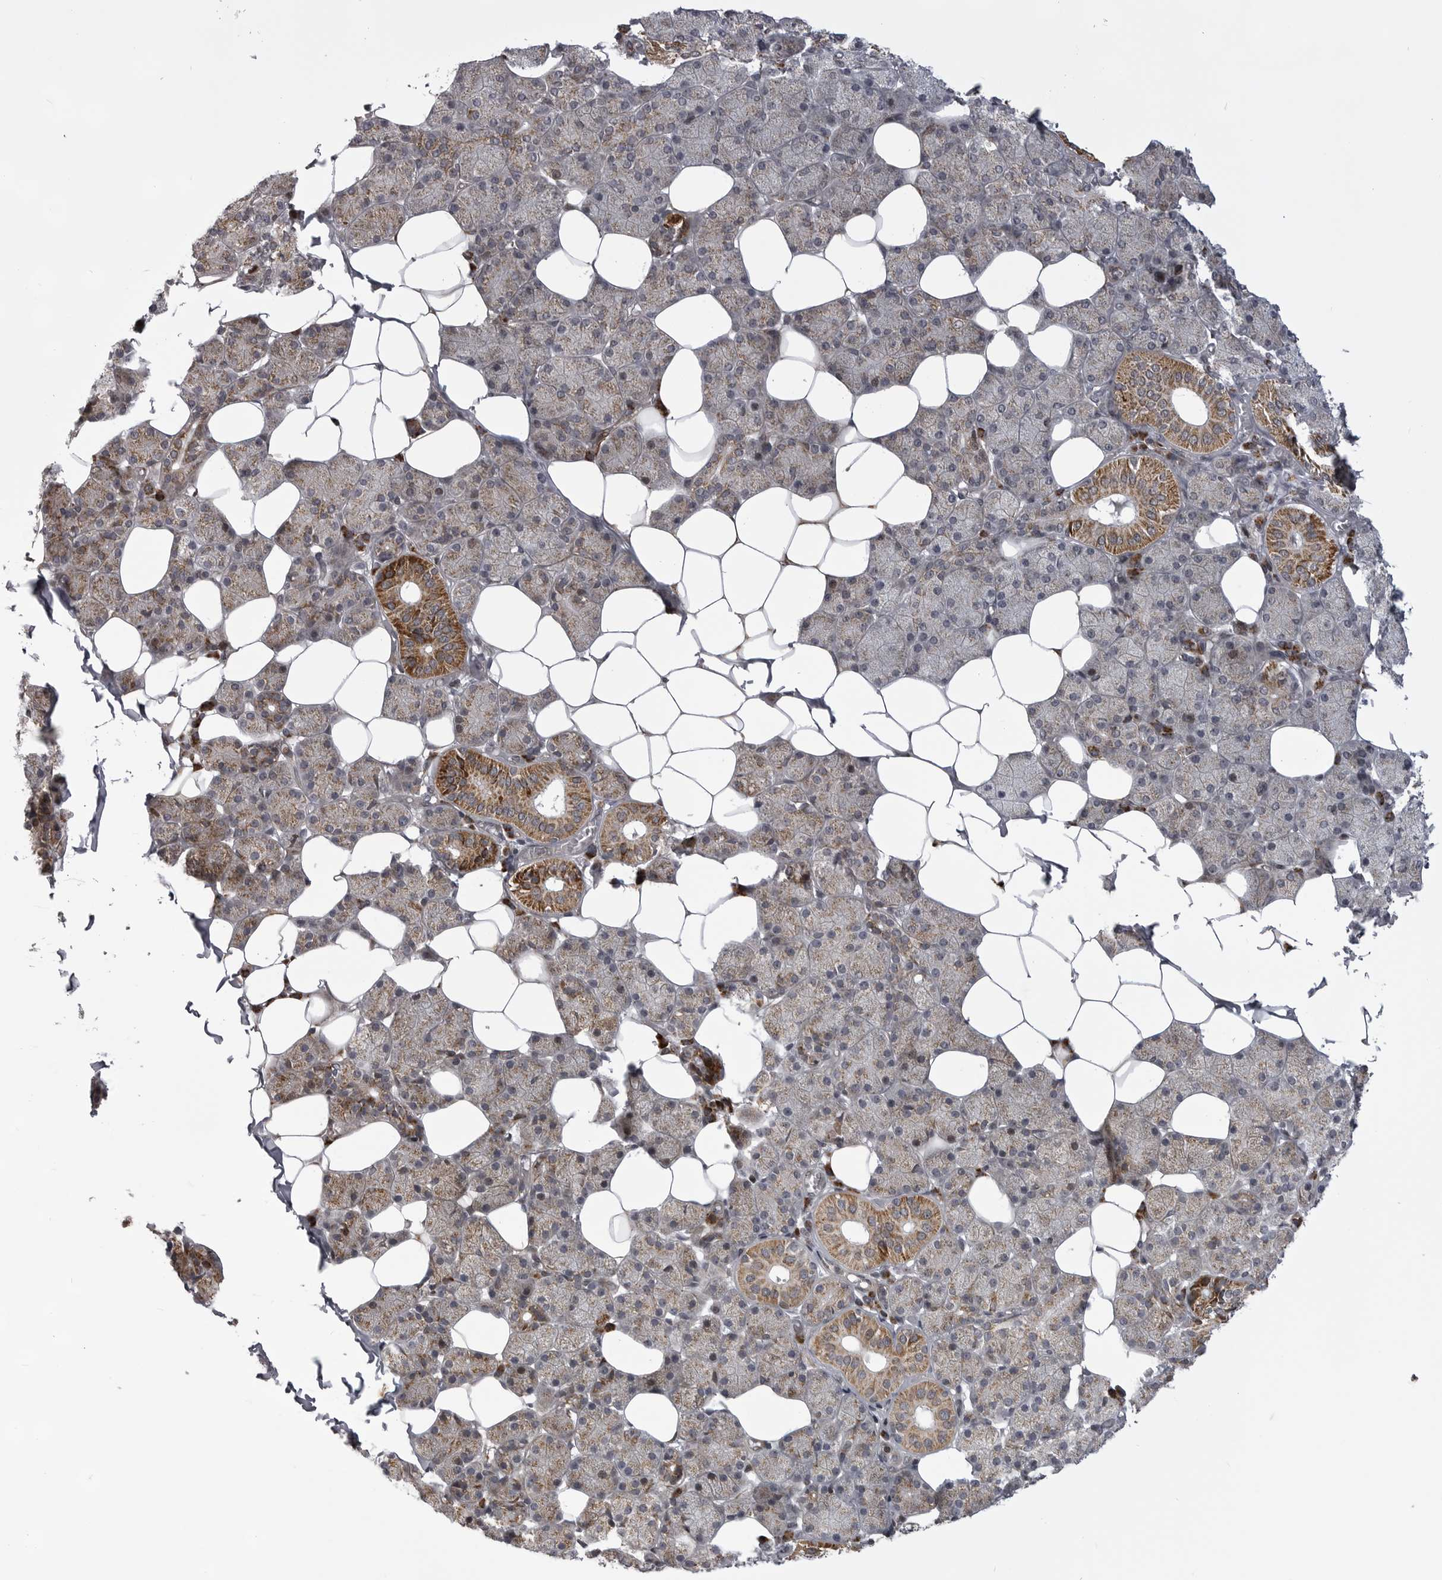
{"staining": {"intensity": "moderate", "quantity": "25%-75%", "location": "cytoplasmic/membranous"}, "tissue": "salivary gland", "cell_type": "Glandular cells", "image_type": "normal", "snomed": [{"axis": "morphology", "description": "Normal tissue, NOS"}, {"axis": "topography", "description": "Salivary gland"}], "caption": "Normal salivary gland demonstrates moderate cytoplasmic/membranous positivity in about 25%-75% of glandular cells, visualized by immunohistochemistry. (Stains: DAB (3,3'-diaminobenzidine) in brown, nuclei in blue, Microscopy: brightfield microscopy at high magnification).", "gene": "TMPRSS11F", "patient": {"sex": "female", "age": 33}}